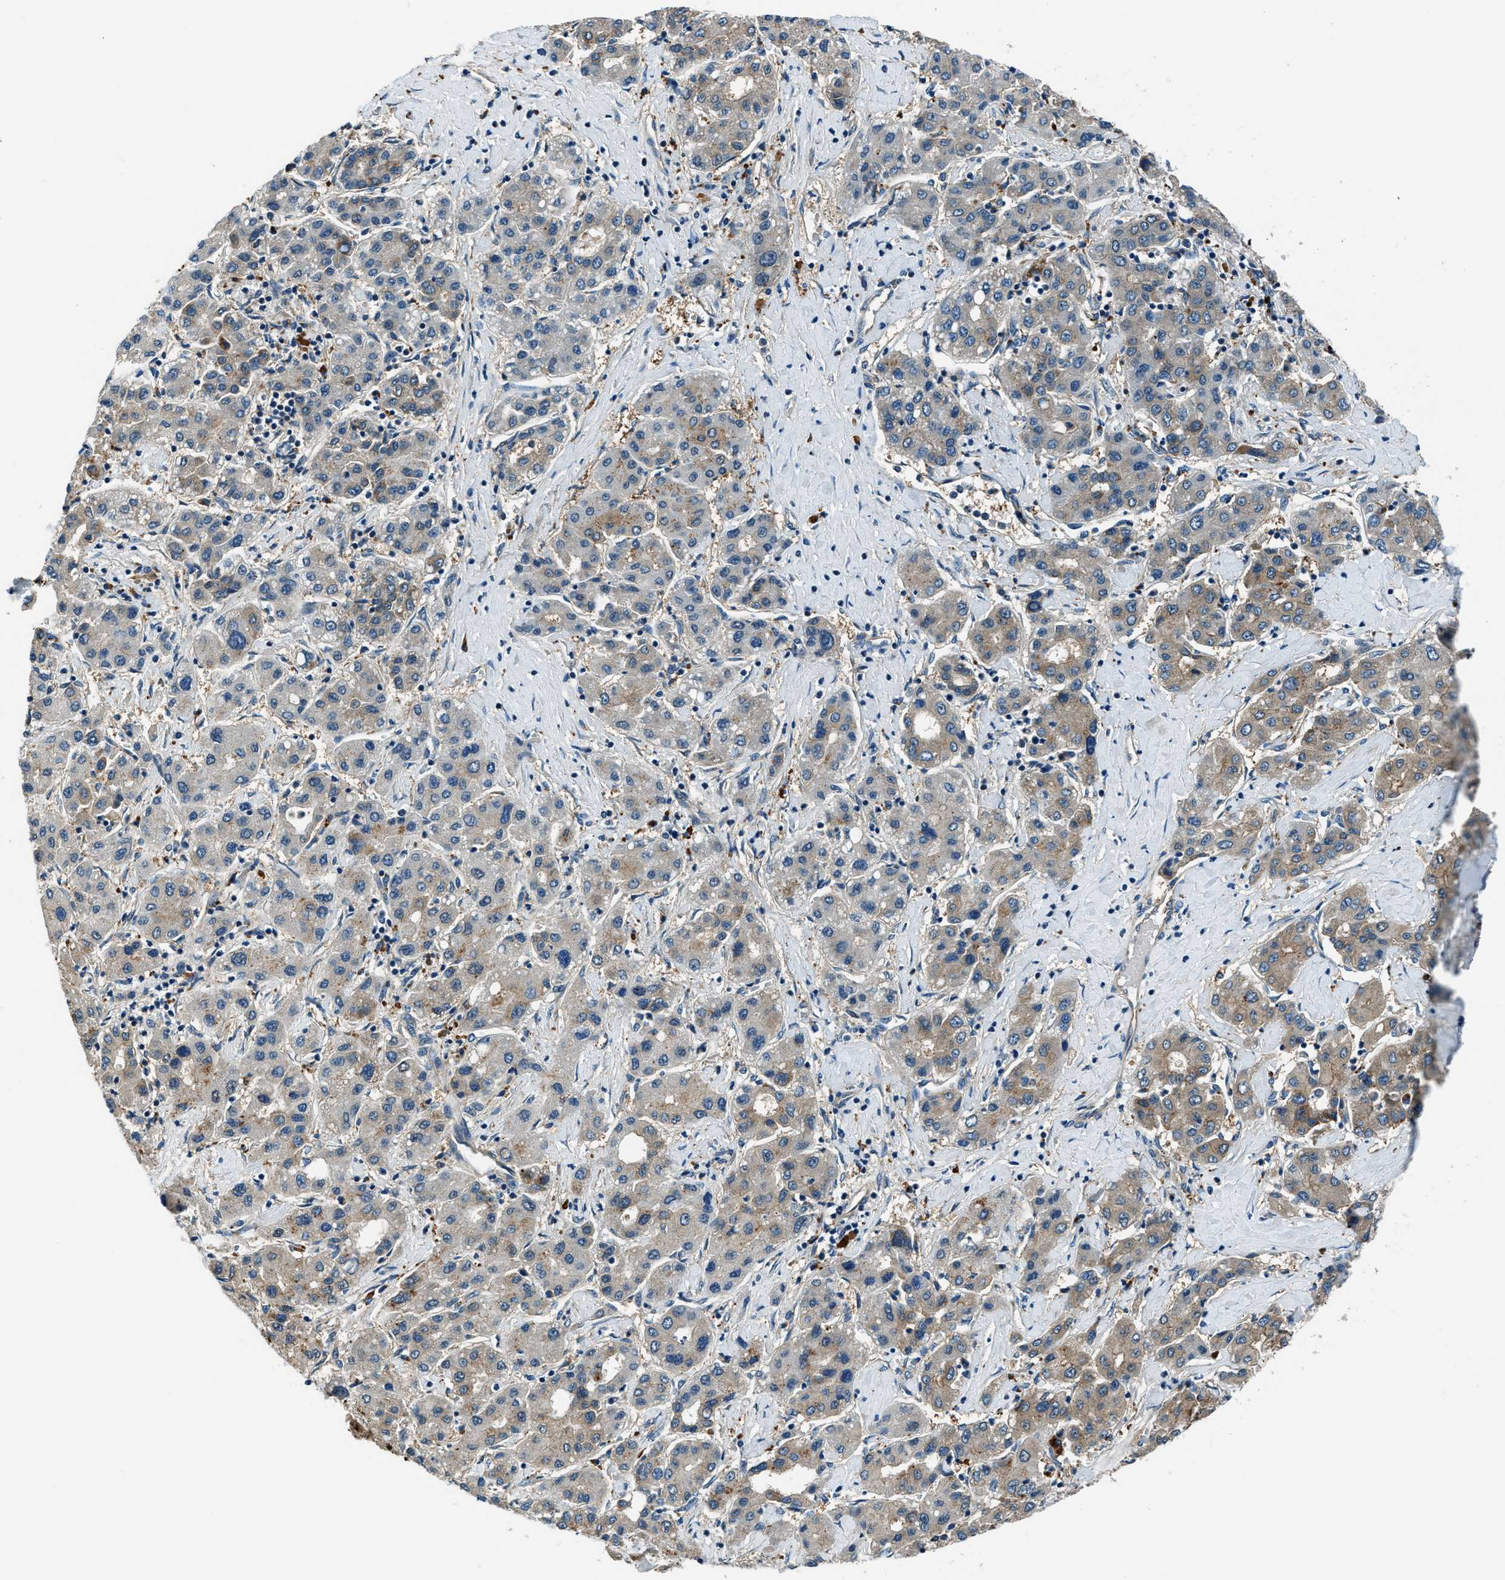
{"staining": {"intensity": "weak", "quantity": "25%-75%", "location": "cytoplasmic/membranous"}, "tissue": "liver cancer", "cell_type": "Tumor cells", "image_type": "cancer", "snomed": [{"axis": "morphology", "description": "Carcinoma, Hepatocellular, NOS"}, {"axis": "topography", "description": "Liver"}], "caption": "Immunohistochemistry histopathology image of neoplastic tissue: liver hepatocellular carcinoma stained using IHC shows low levels of weak protein expression localized specifically in the cytoplasmic/membranous of tumor cells, appearing as a cytoplasmic/membranous brown color.", "gene": "SLC19A2", "patient": {"sex": "male", "age": 65}}